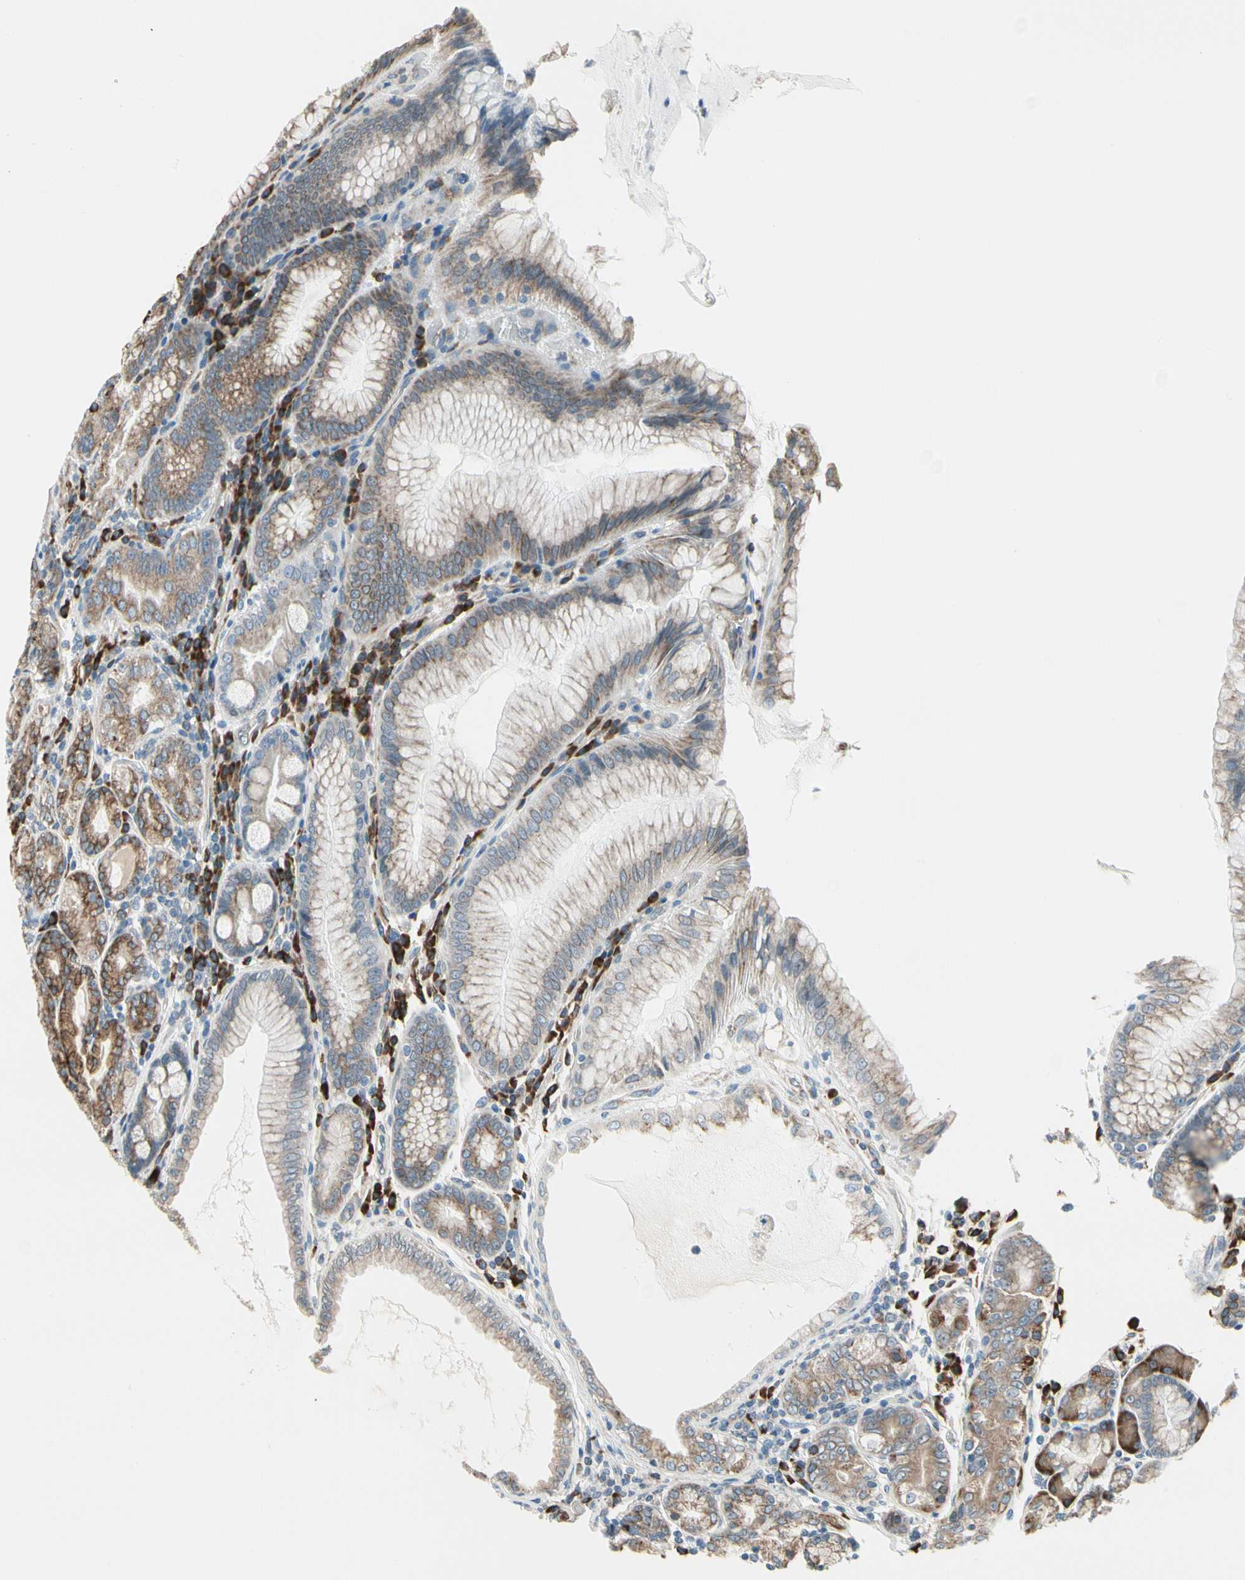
{"staining": {"intensity": "moderate", "quantity": "25%-75%", "location": "cytoplasmic/membranous"}, "tissue": "stomach", "cell_type": "Glandular cells", "image_type": "normal", "snomed": [{"axis": "morphology", "description": "Normal tissue, NOS"}, {"axis": "topography", "description": "Stomach, lower"}], "caption": "IHC histopathology image of unremarkable stomach: stomach stained using immunohistochemistry shows medium levels of moderate protein expression localized specifically in the cytoplasmic/membranous of glandular cells, appearing as a cytoplasmic/membranous brown color.", "gene": "FNDC3A", "patient": {"sex": "female", "age": 76}}